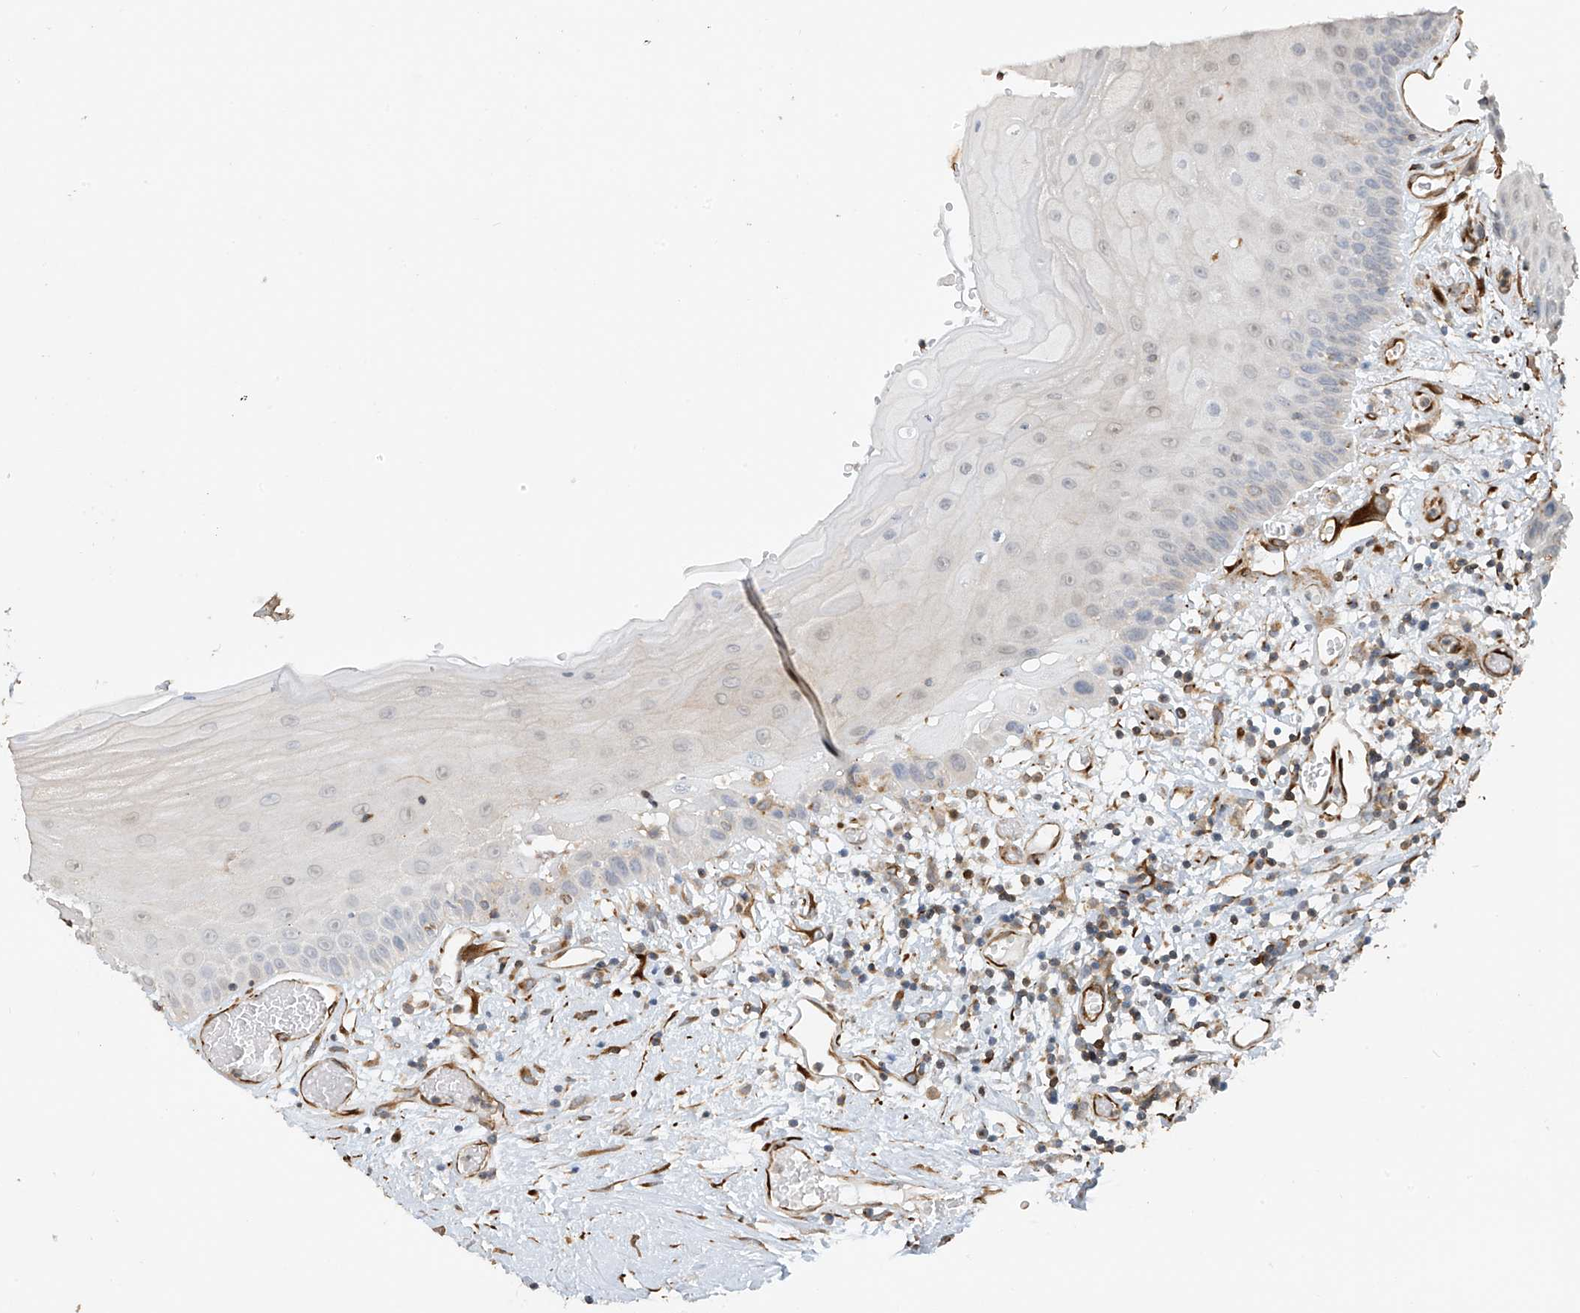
{"staining": {"intensity": "negative", "quantity": "none", "location": "none"}, "tissue": "oral mucosa", "cell_type": "Squamous epithelial cells", "image_type": "normal", "snomed": [{"axis": "morphology", "description": "Normal tissue, NOS"}, {"axis": "topography", "description": "Oral tissue"}], "caption": "Oral mucosa stained for a protein using immunohistochemistry (IHC) reveals no staining squamous epithelial cells.", "gene": "SH3BGRL3", "patient": {"sex": "female", "age": 76}}